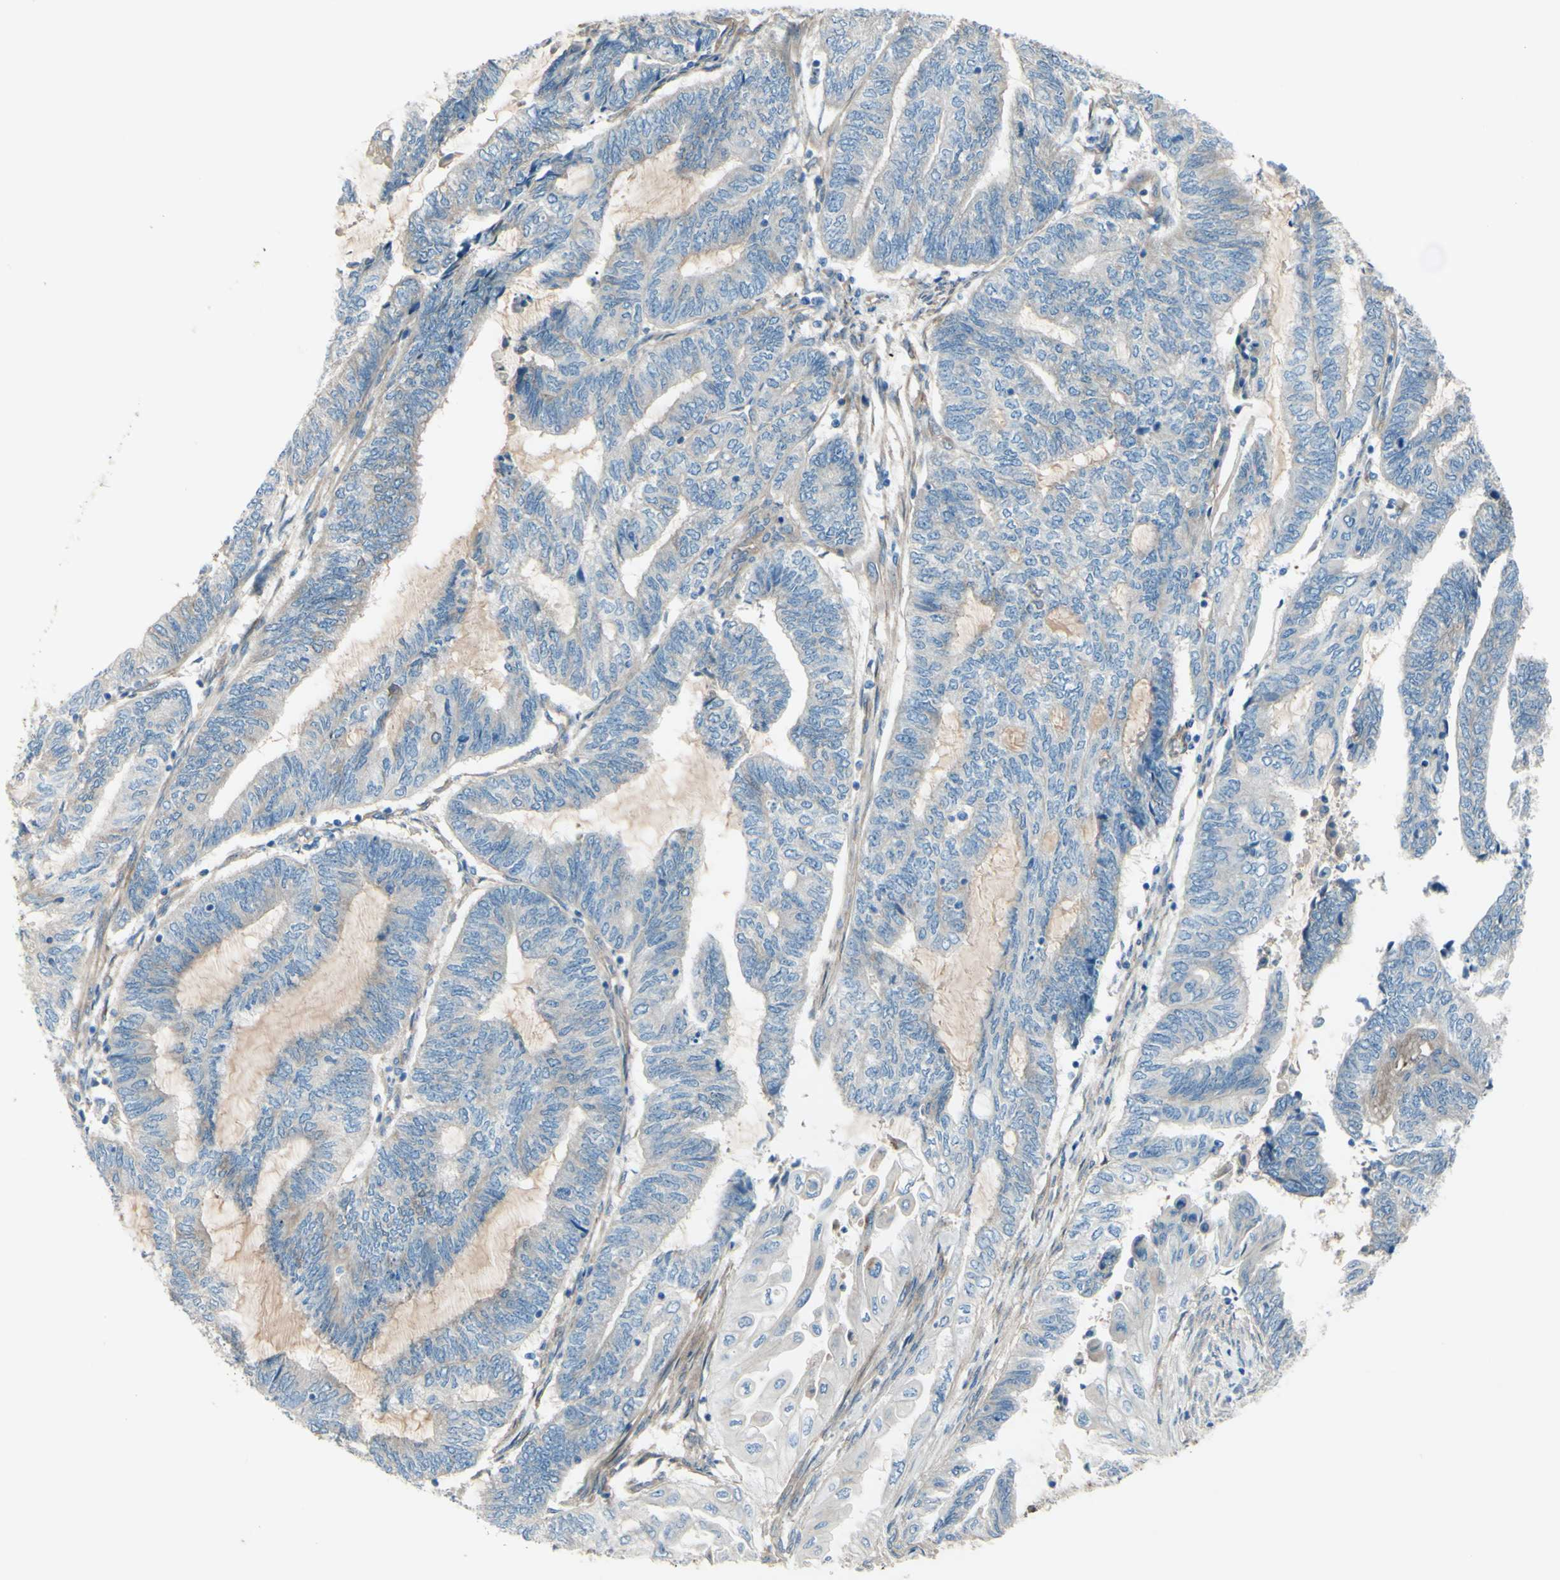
{"staining": {"intensity": "weak", "quantity": "<25%", "location": "cytoplasmic/membranous"}, "tissue": "endometrial cancer", "cell_type": "Tumor cells", "image_type": "cancer", "snomed": [{"axis": "morphology", "description": "Adenocarcinoma, NOS"}, {"axis": "topography", "description": "Uterus"}, {"axis": "topography", "description": "Endometrium"}], "caption": "DAB (3,3'-diaminobenzidine) immunohistochemical staining of endometrial cancer (adenocarcinoma) demonstrates no significant staining in tumor cells.", "gene": "PCDHGA2", "patient": {"sex": "female", "age": 70}}